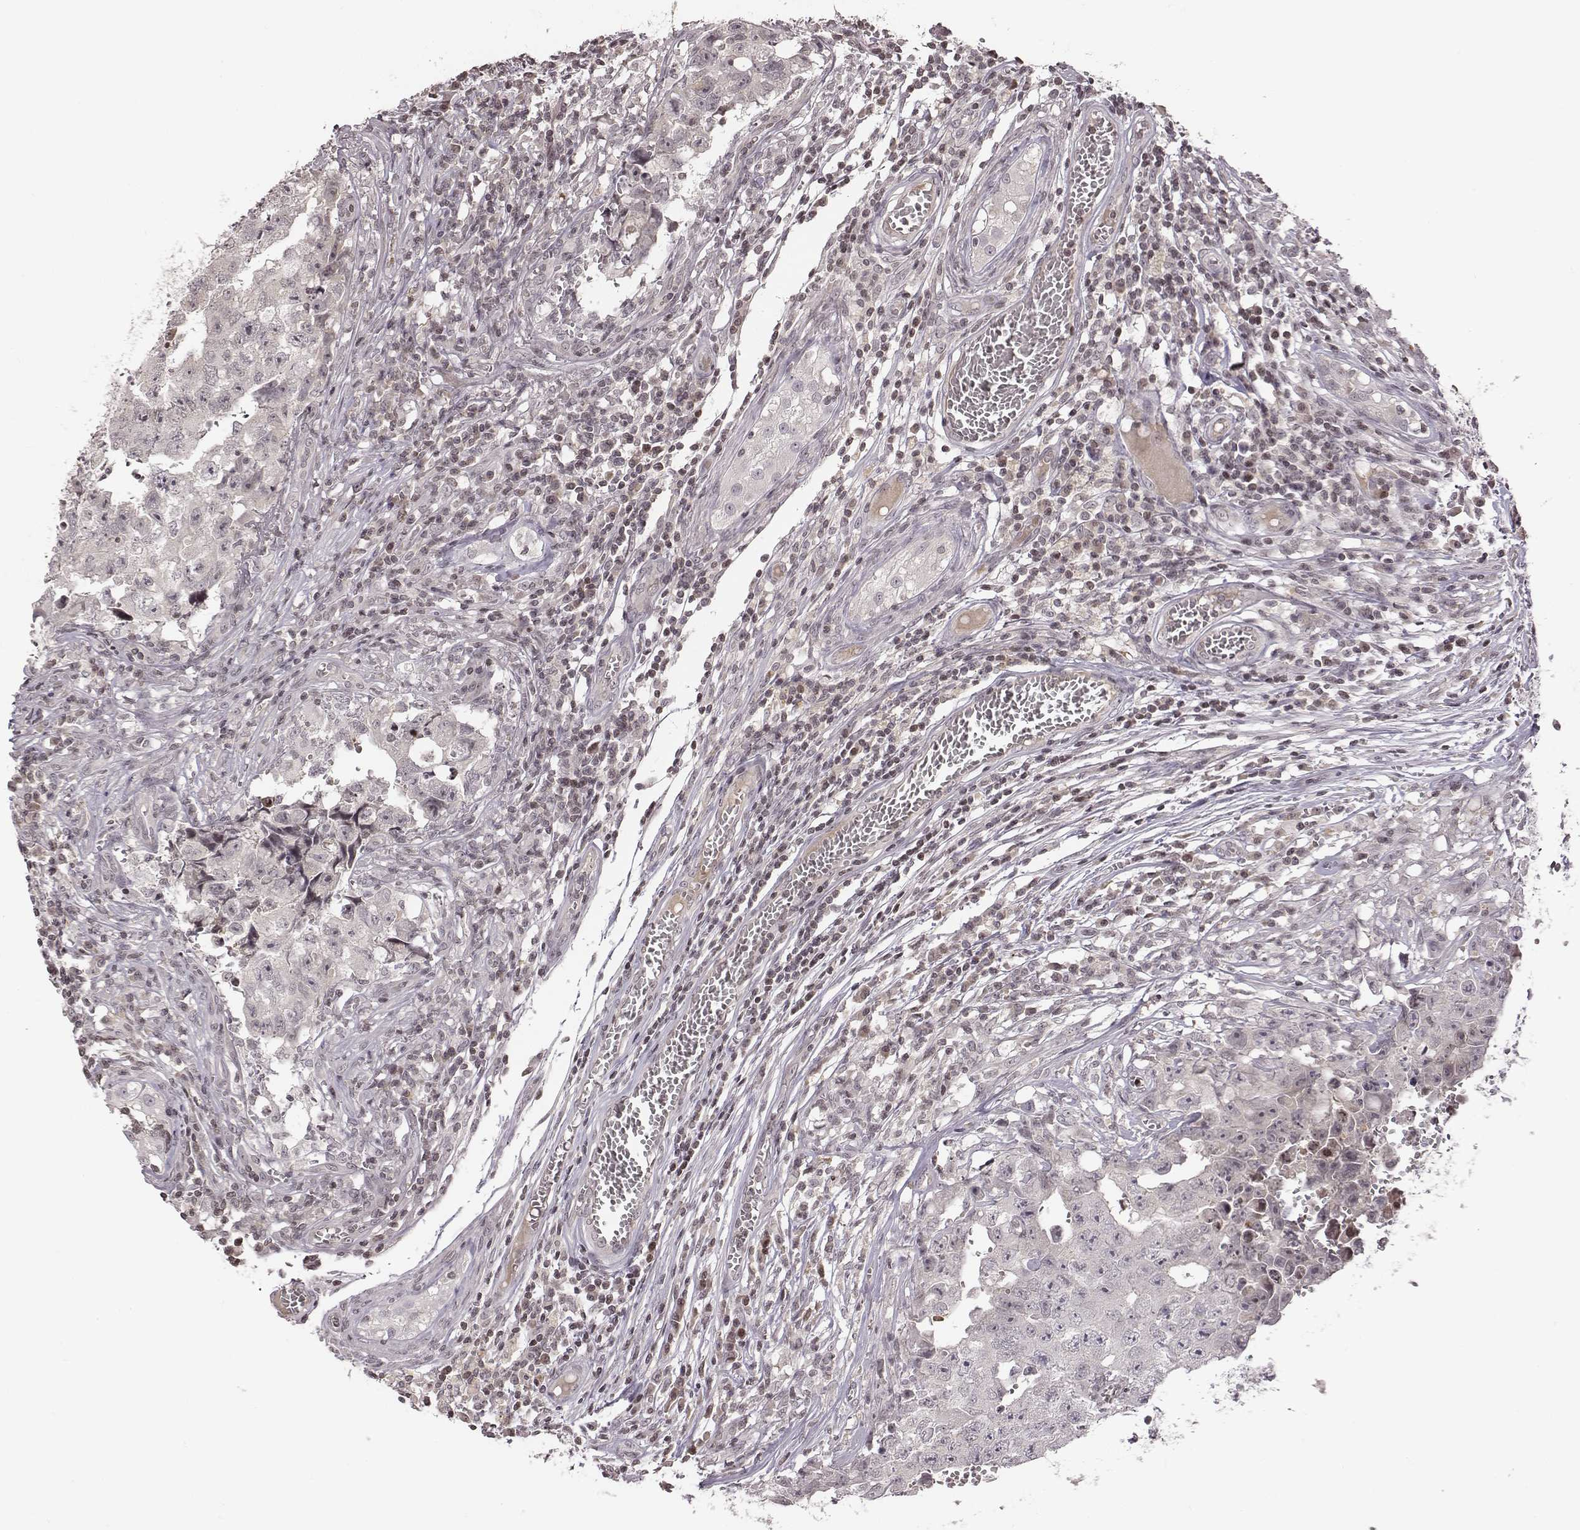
{"staining": {"intensity": "negative", "quantity": "none", "location": "none"}, "tissue": "testis cancer", "cell_type": "Tumor cells", "image_type": "cancer", "snomed": [{"axis": "morphology", "description": "Carcinoma, Embryonal, NOS"}, {"axis": "topography", "description": "Testis"}], "caption": "Protein analysis of embryonal carcinoma (testis) demonstrates no significant staining in tumor cells.", "gene": "GRM4", "patient": {"sex": "male", "age": 36}}